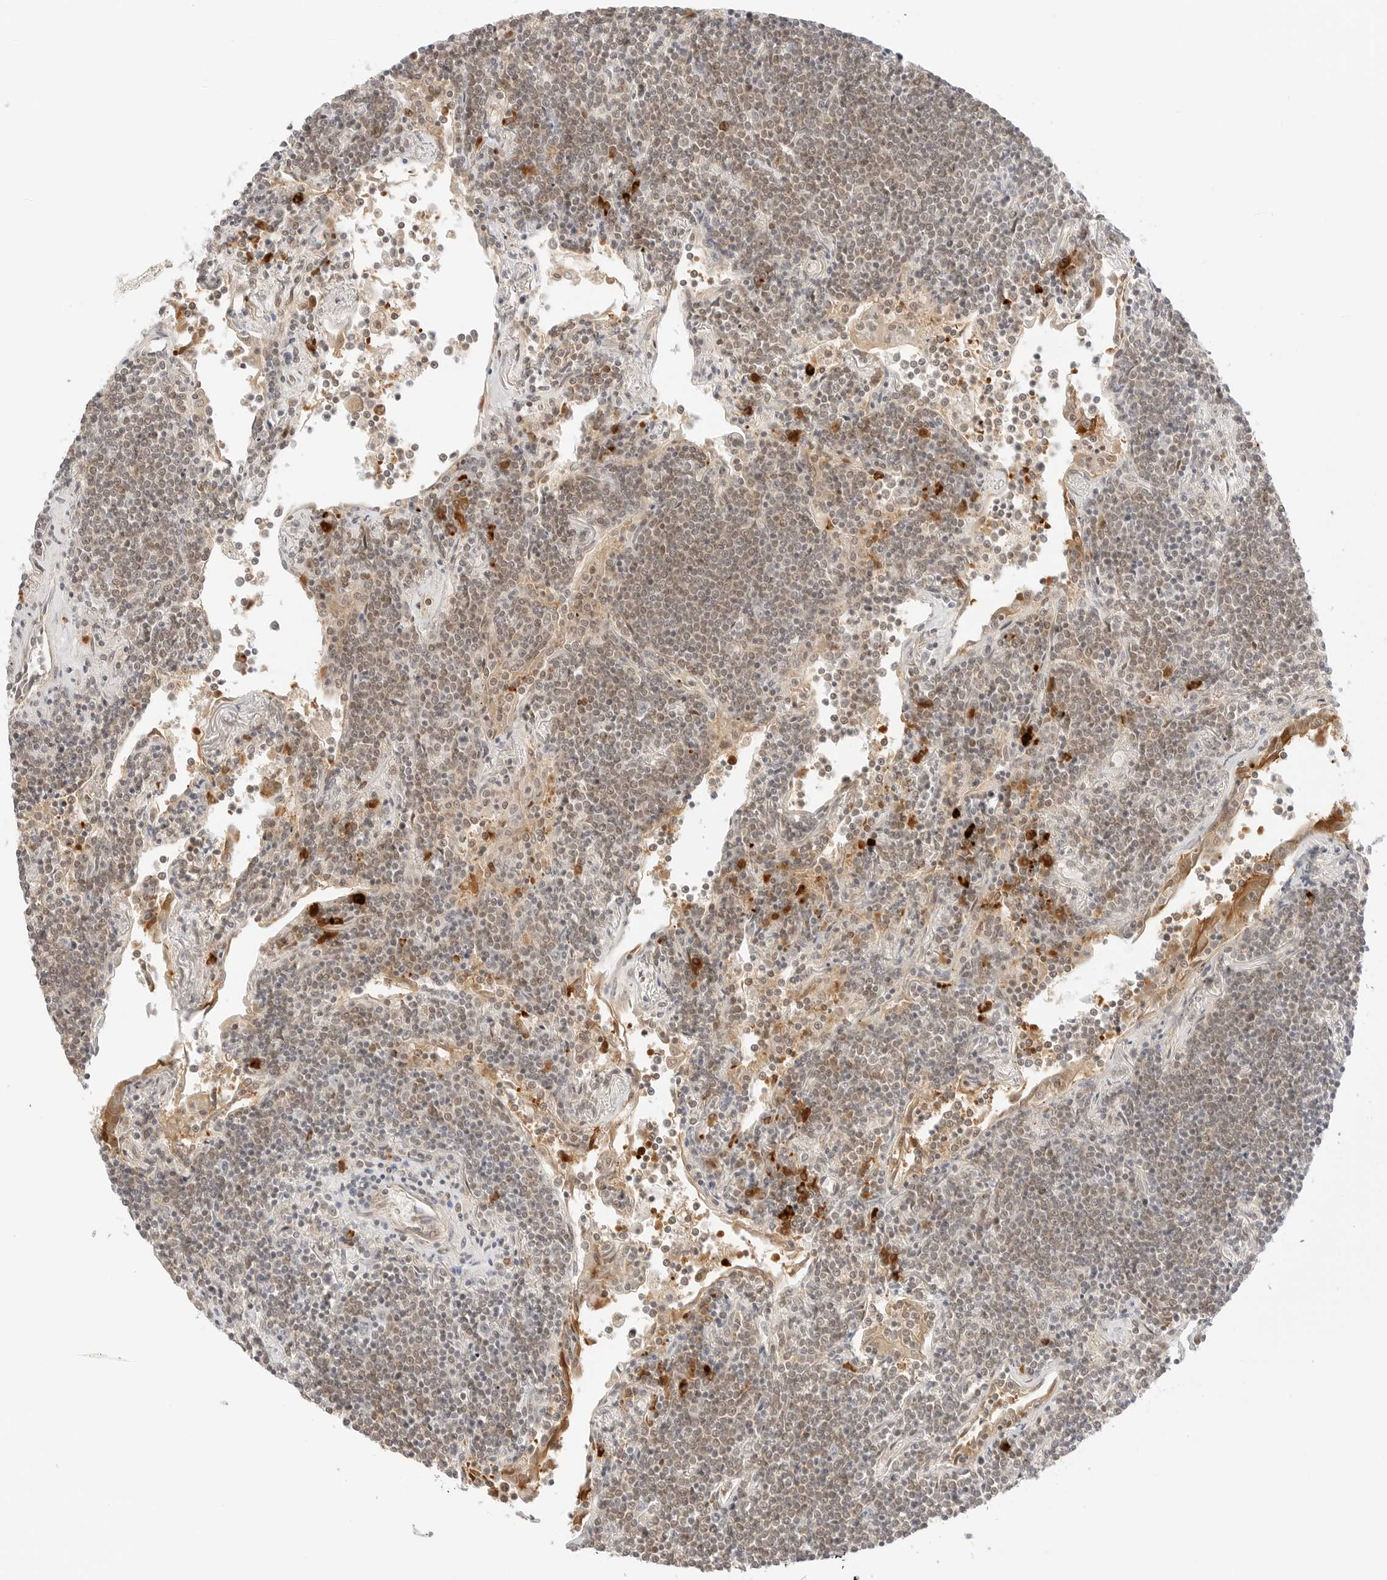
{"staining": {"intensity": "moderate", "quantity": ">75%", "location": "nuclear"}, "tissue": "lymphoma", "cell_type": "Tumor cells", "image_type": "cancer", "snomed": [{"axis": "morphology", "description": "Malignant lymphoma, non-Hodgkin's type, Low grade"}, {"axis": "topography", "description": "Lung"}], "caption": "There is medium levels of moderate nuclear staining in tumor cells of malignant lymphoma, non-Hodgkin's type (low-grade), as demonstrated by immunohistochemical staining (brown color).", "gene": "TEKT2", "patient": {"sex": "female", "age": 71}}